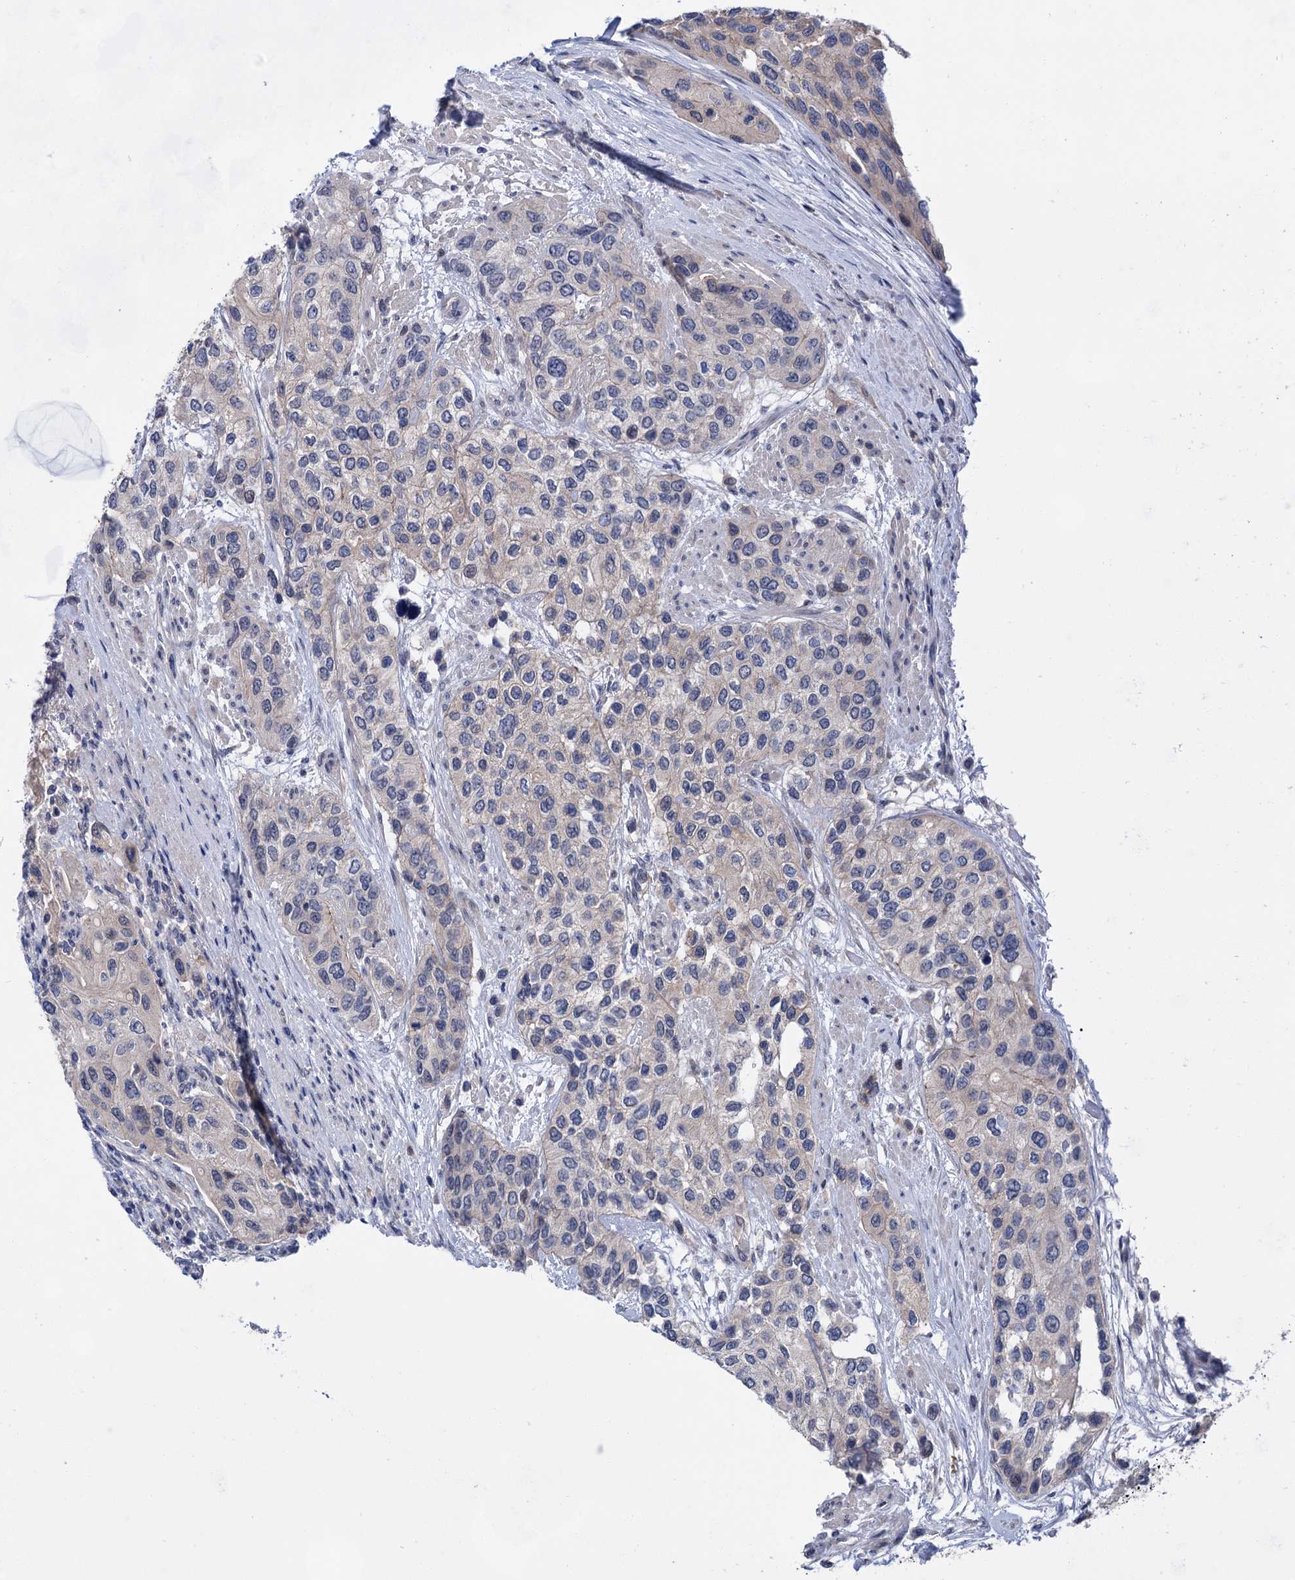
{"staining": {"intensity": "negative", "quantity": "none", "location": "none"}, "tissue": "urothelial cancer", "cell_type": "Tumor cells", "image_type": "cancer", "snomed": [{"axis": "morphology", "description": "Normal tissue, NOS"}, {"axis": "morphology", "description": "Urothelial carcinoma, High grade"}, {"axis": "topography", "description": "Vascular tissue"}, {"axis": "topography", "description": "Urinary bladder"}], "caption": "Tumor cells are negative for protein expression in human high-grade urothelial carcinoma.", "gene": "MORN3", "patient": {"sex": "female", "age": 56}}